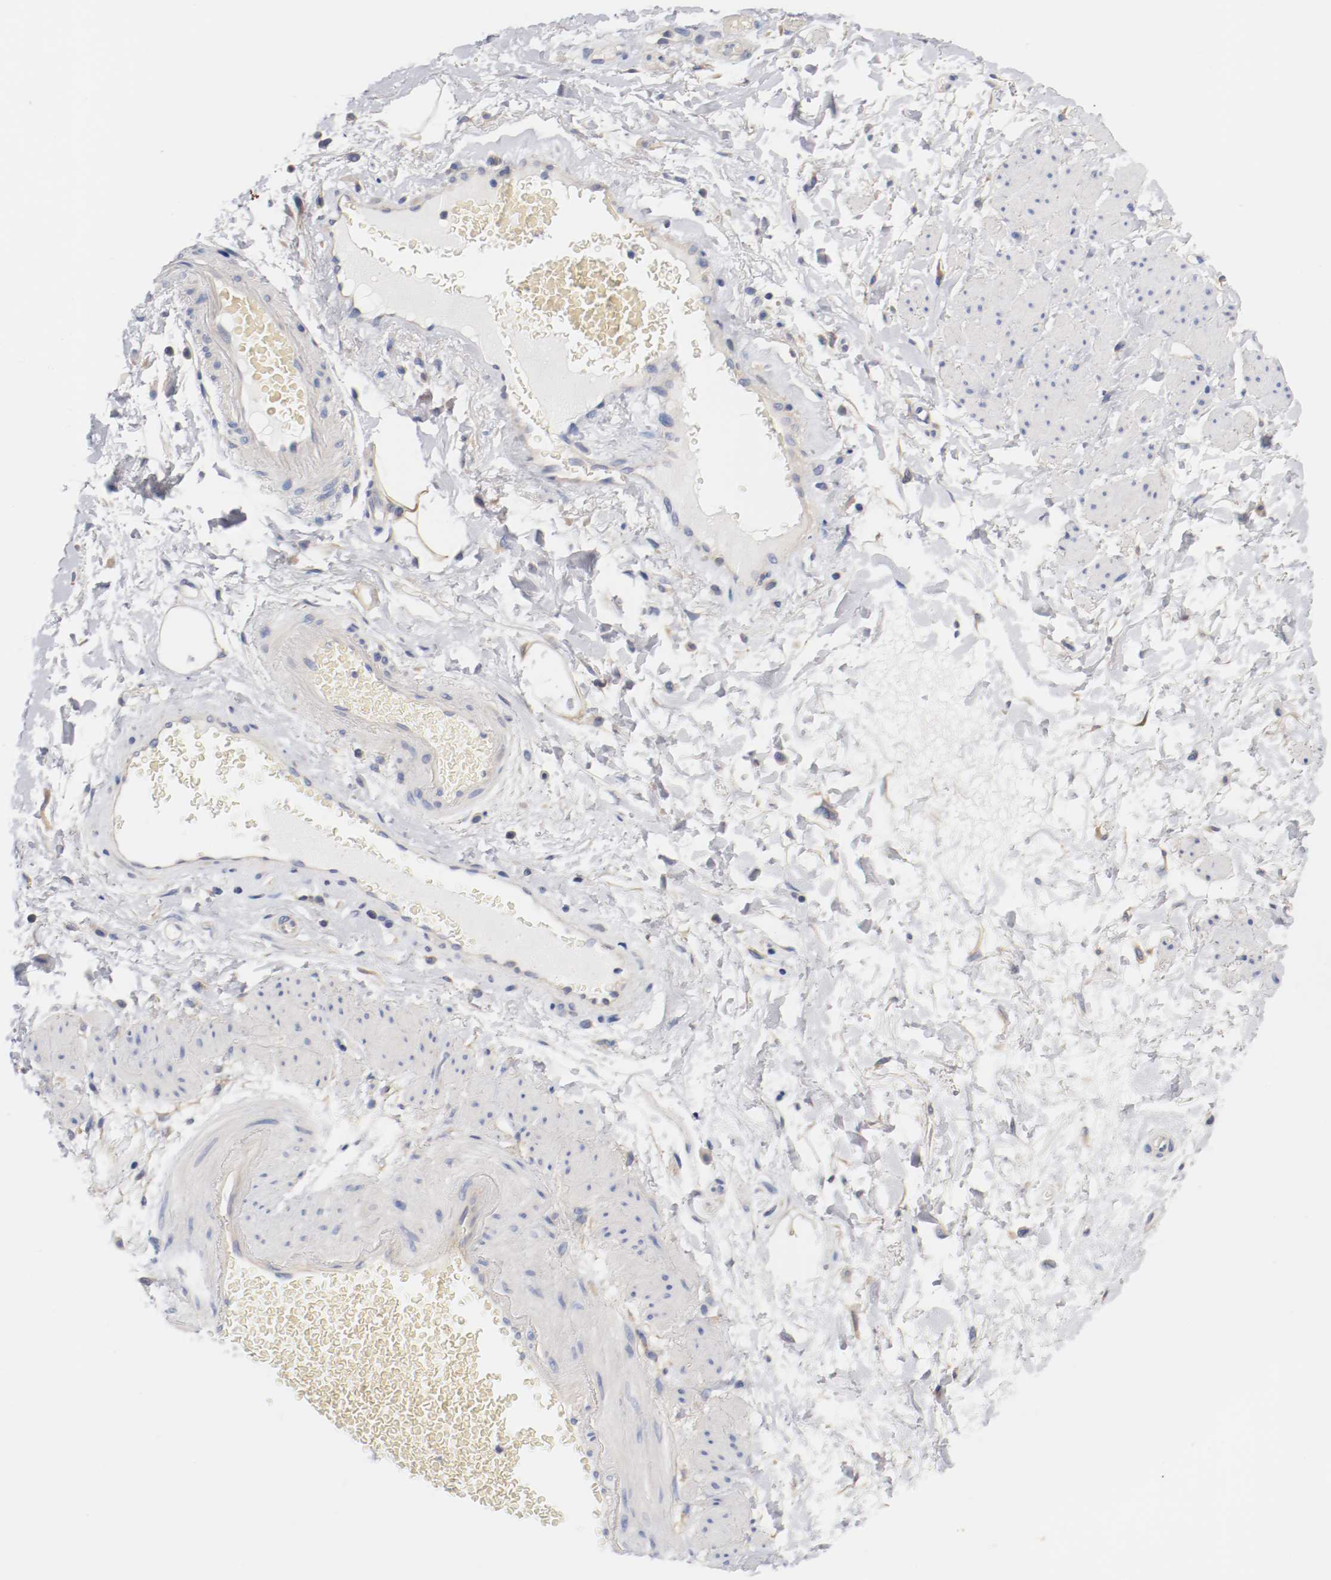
{"staining": {"intensity": "negative", "quantity": "none", "location": "none"}, "tissue": "adipose tissue", "cell_type": "Adipocytes", "image_type": "normal", "snomed": [{"axis": "morphology", "description": "Normal tissue, NOS"}, {"axis": "topography", "description": "Soft tissue"}, {"axis": "topography", "description": "Peripheral nerve tissue"}], "caption": "IHC photomicrograph of unremarkable human adipose tissue stained for a protein (brown), which exhibits no positivity in adipocytes.", "gene": "HGS", "patient": {"sex": "female", "age": 71}}